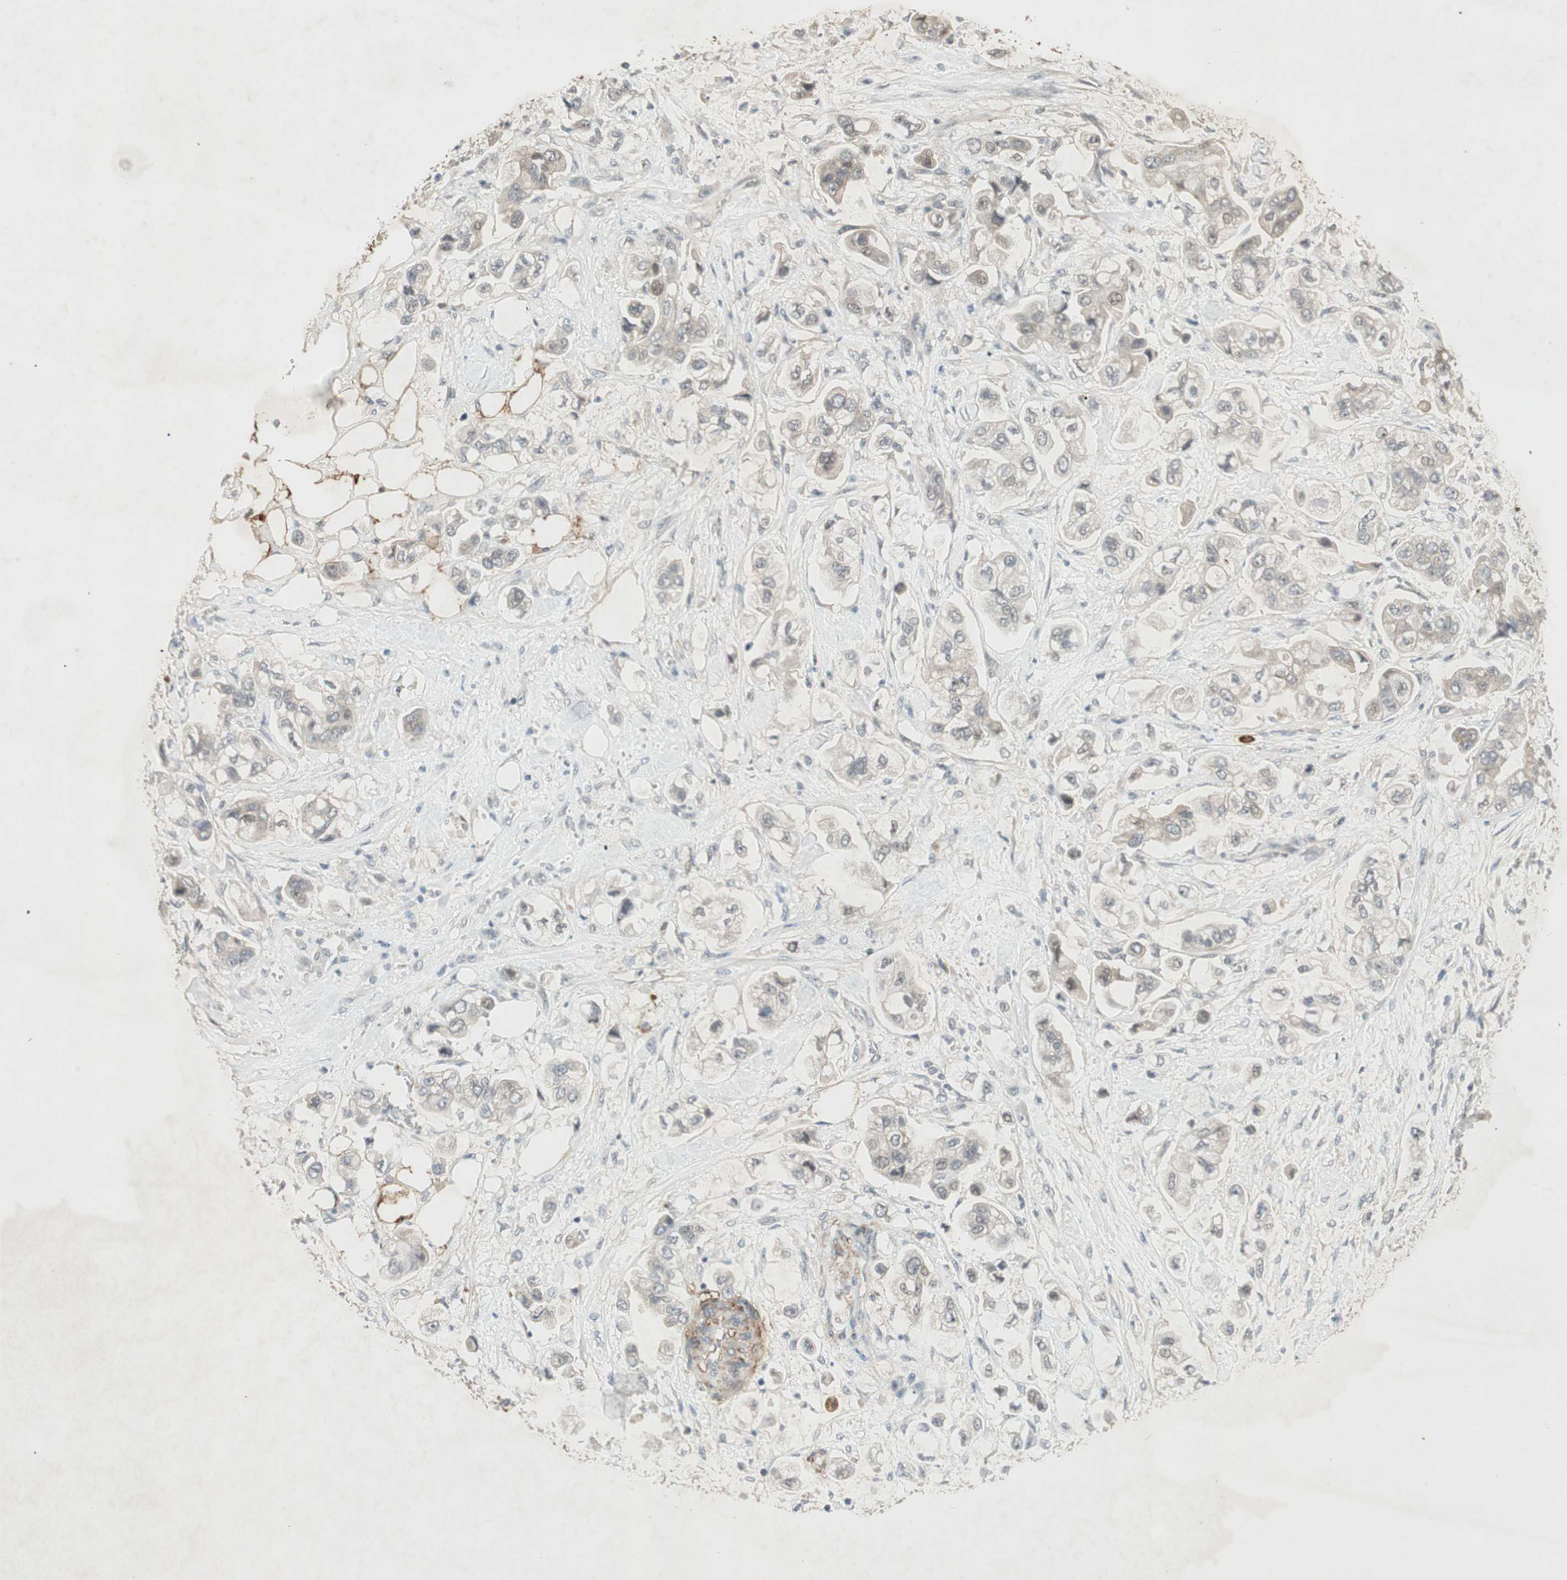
{"staining": {"intensity": "weak", "quantity": "<25%", "location": "cytoplasmic/membranous,nuclear"}, "tissue": "stomach cancer", "cell_type": "Tumor cells", "image_type": "cancer", "snomed": [{"axis": "morphology", "description": "Adenocarcinoma, NOS"}, {"axis": "topography", "description": "Stomach"}], "caption": "High power microscopy histopathology image of an IHC histopathology image of adenocarcinoma (stomach), revealing no significant expression in tumor cells. The staining is performed using DAB brown chromogen with nuclei counter-stained in using hematoxylin.", "gene": "RNGTT", "patient": {"sex": "male", "age": 62}}